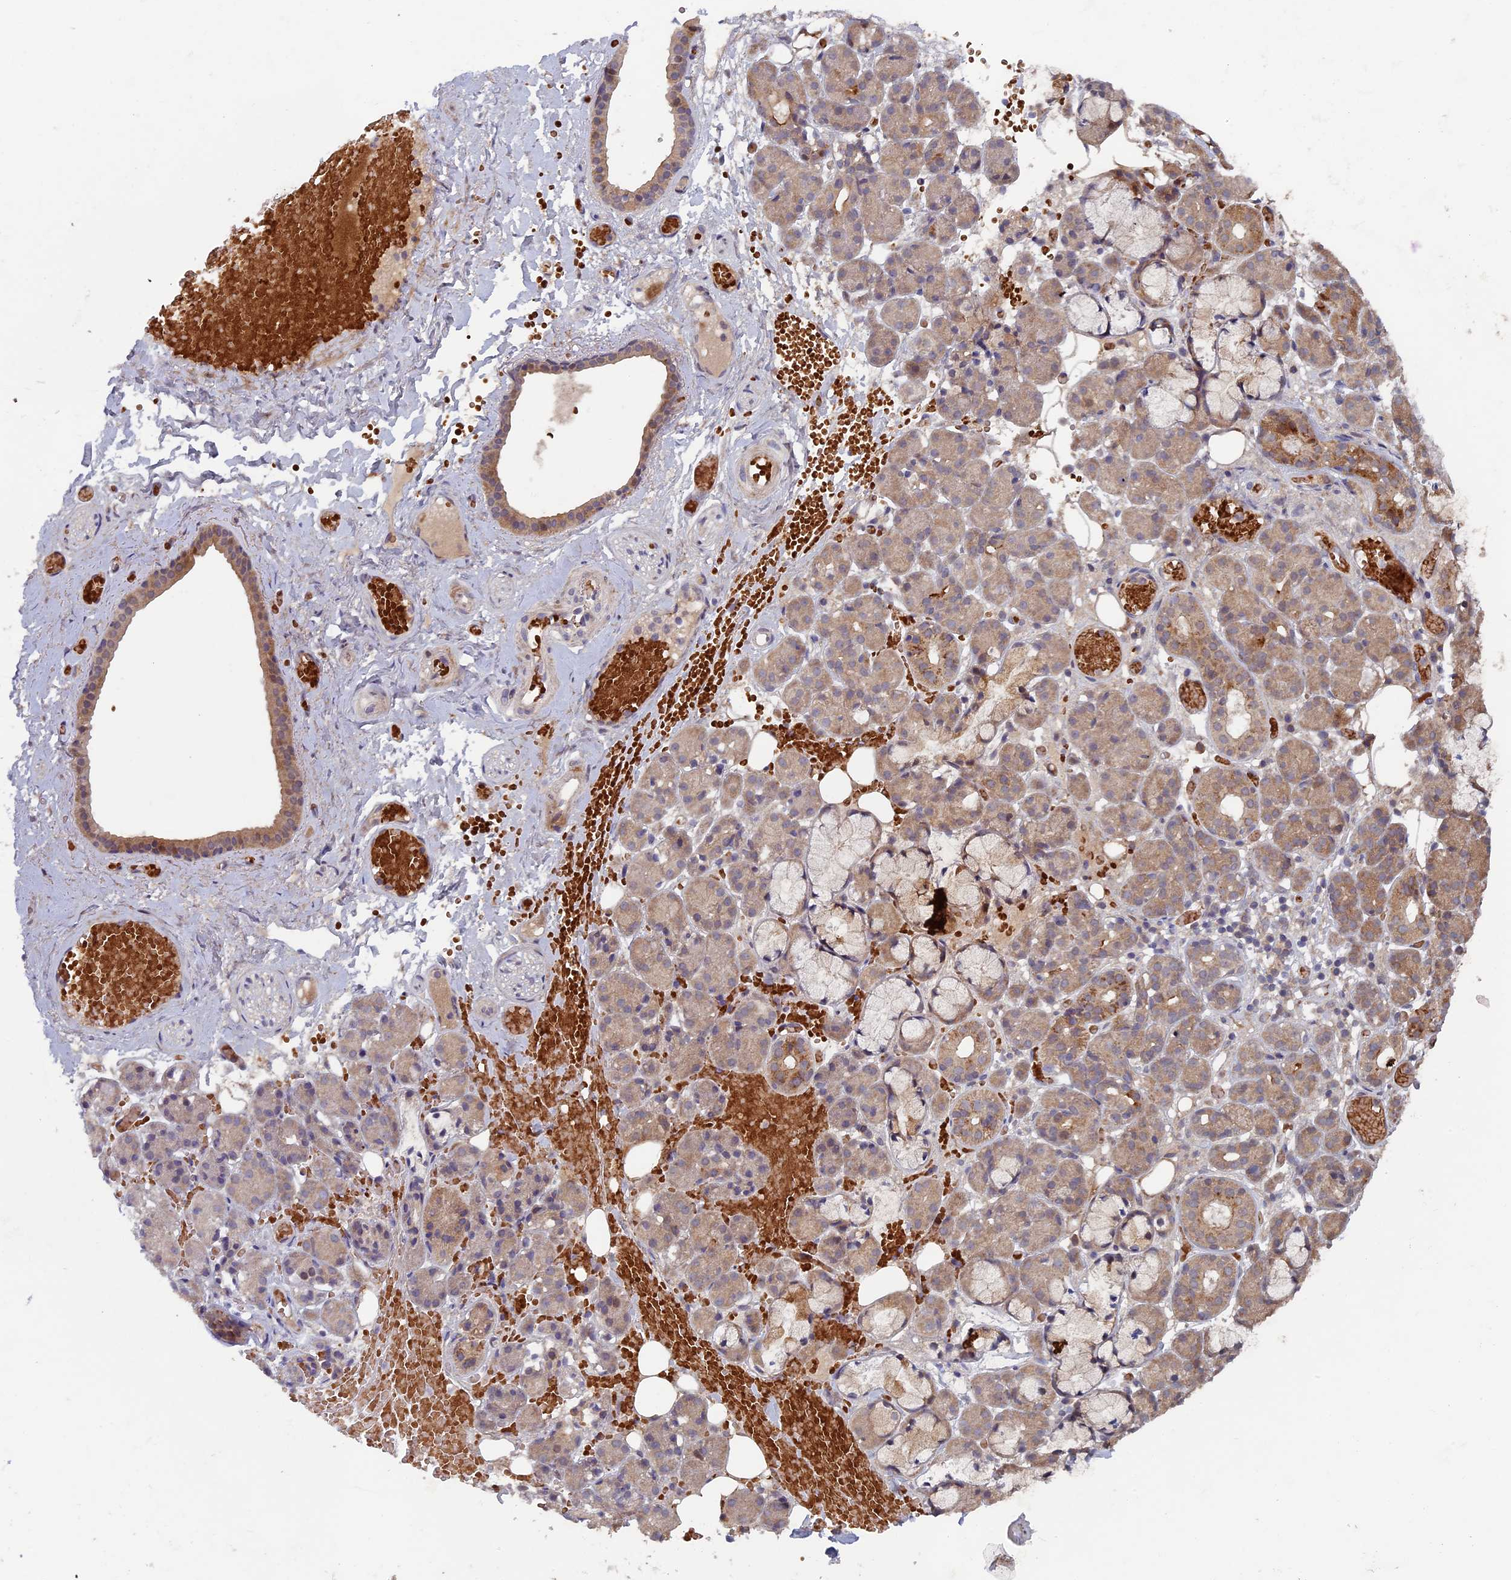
{"staining": {"intensity": "moderate", "quantity": "<25%", "location": "cytoplasmic/membranous"}, "tissue": "salivary gland", "cell_type": "Glandular cells", "image_type": "normal", "snomed": [{"axis": "morphology", "description": "Normal tissue, NOS"}, {"axis": "topography", "description": "Salivary gland"}], "caption": "The image demonstrates staining of normal salivary gland, revealing moderate cytoplasmic/membranous protein positivity (brown color) within glandular cells.", "gene": "RCCD1", "patient": {"sex": "male", "age": 63}}